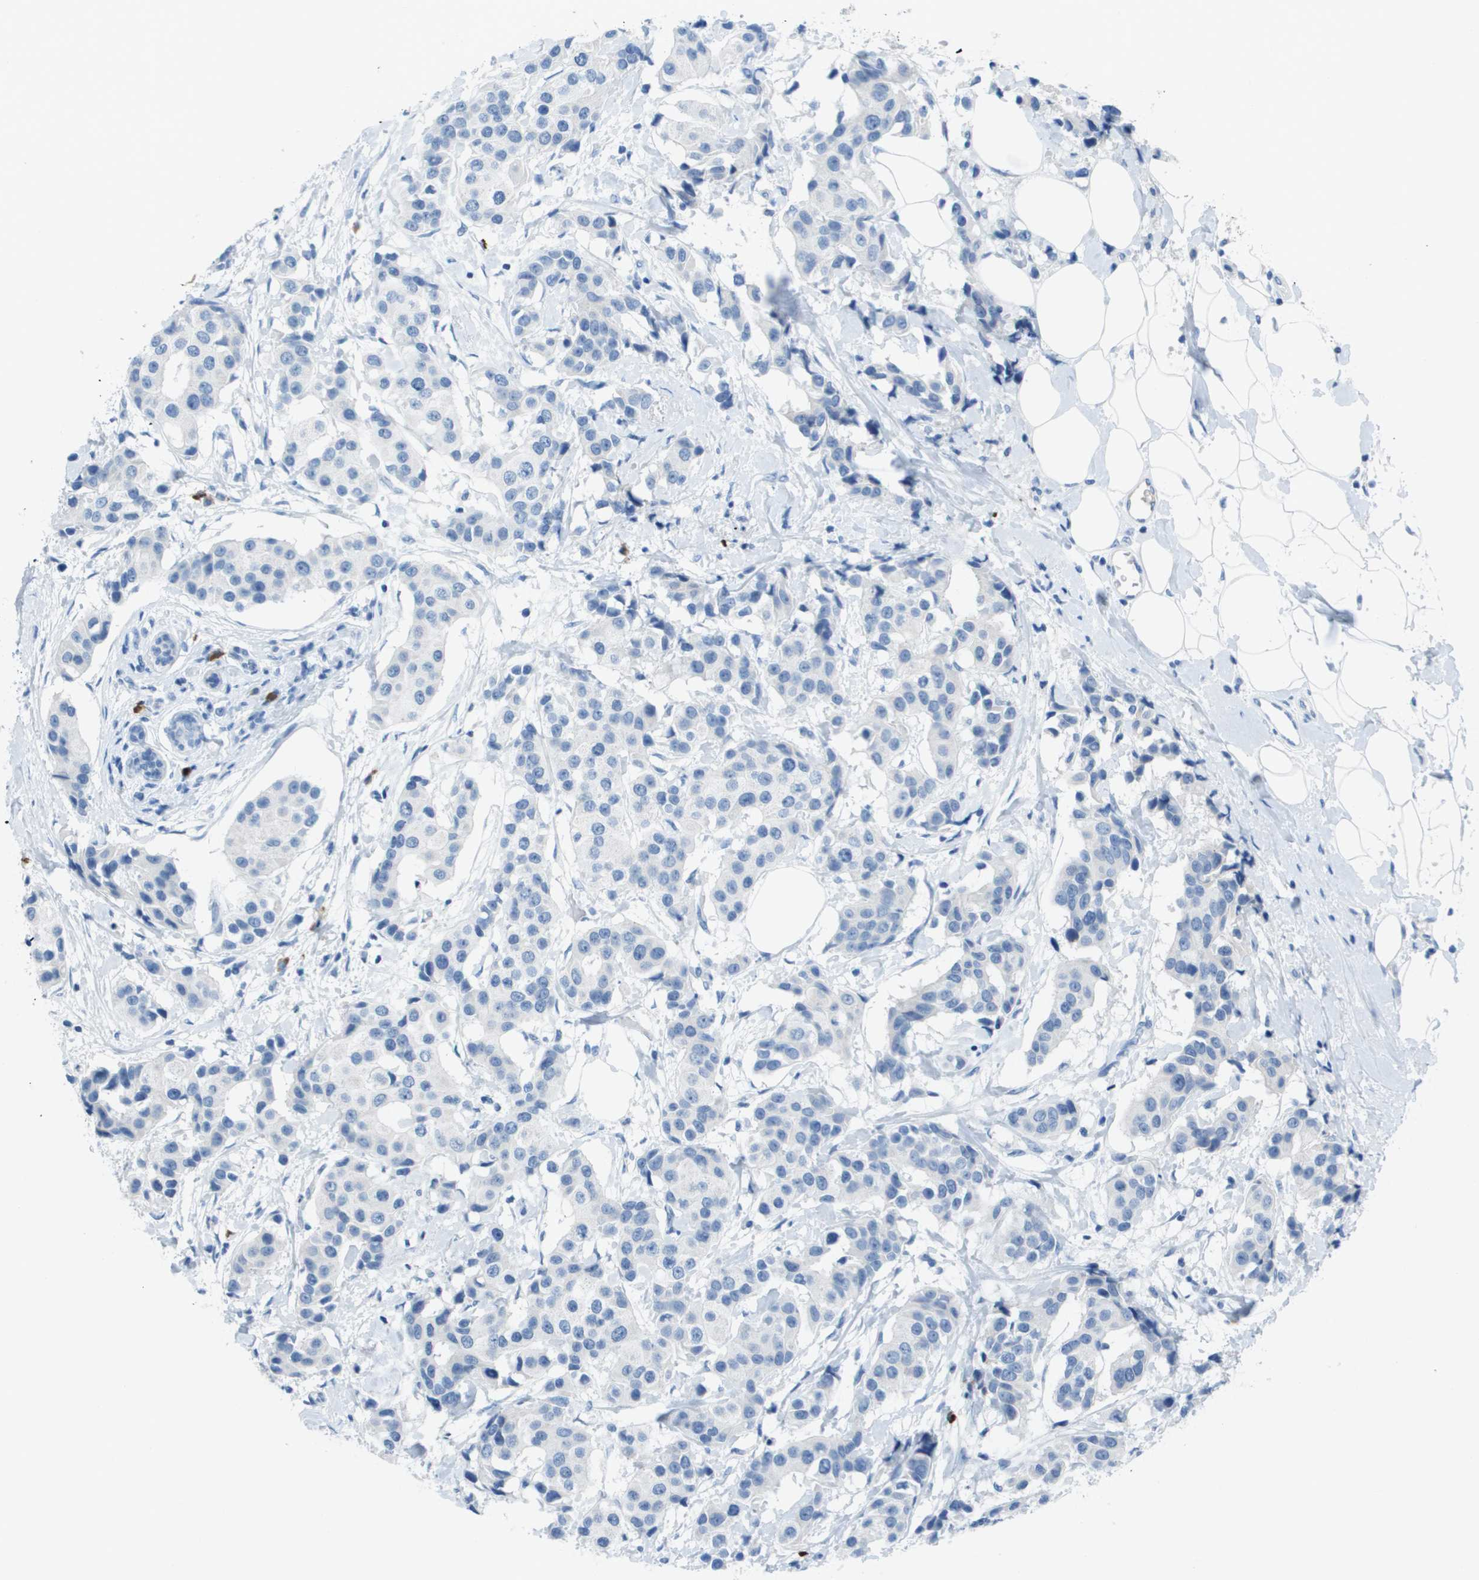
{"staining": {"intensity": "negative", "quantity": "none", "location": "none"}, "tissue": "breast cancer", "cell_type": "Tumor cells", "image_type": "cancer", "snomed": [{"axis": "morphology", "description": "Normal tissue, NOS"}, {"axis": "morphology", "description": "Duct carcinoma"}, {"axis": "topography", "description": "Breast"}], "caption": "Tumor cells show no significant positivity in intraductal carcinoma (breast).", "gene": "GPR18", "patient": {"sex": "female", "age": 39}}